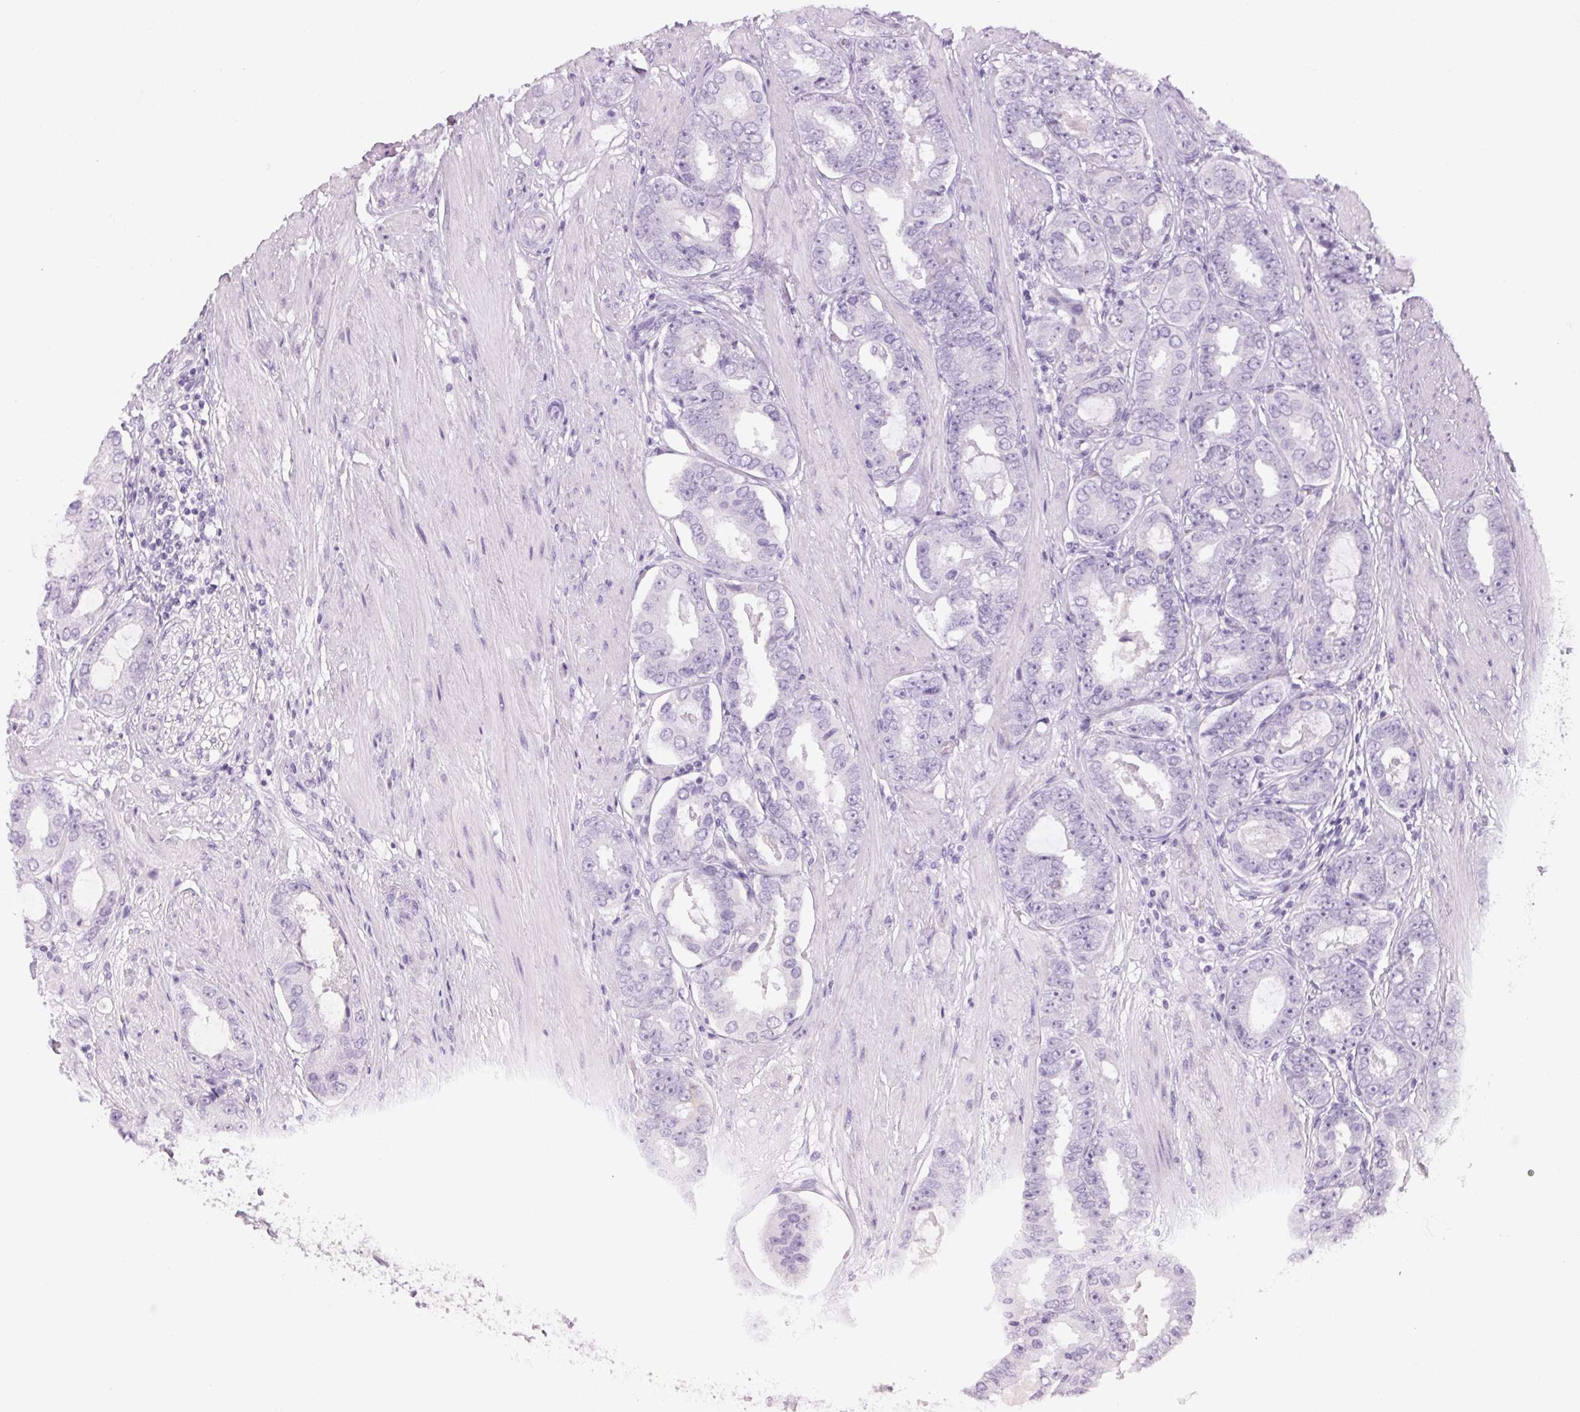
{"staining": {"intensity": "negative", "quantity": "none", "location": "none"}, "tissue": "prostate cancer", "cell_type": "Tumor cells", "image_type": "cancer", "snomed": [{"axis": "morphology", "description": "Adenocarcinoma, High grade"}, {"axis": "topography", "description": "Prostate"}], "caption": "DAB (3,3'-diaminobenzidine) immunohistochemical staining of prostate cancer (high-grade adenocarcinoma) exhibits no significant staining in tumor cells. (Immunohistochemistry (ihc), brightfield microscopy, high magnification).", "gene": "RPTN", "patient": {"sex": "male", "age": 63}}